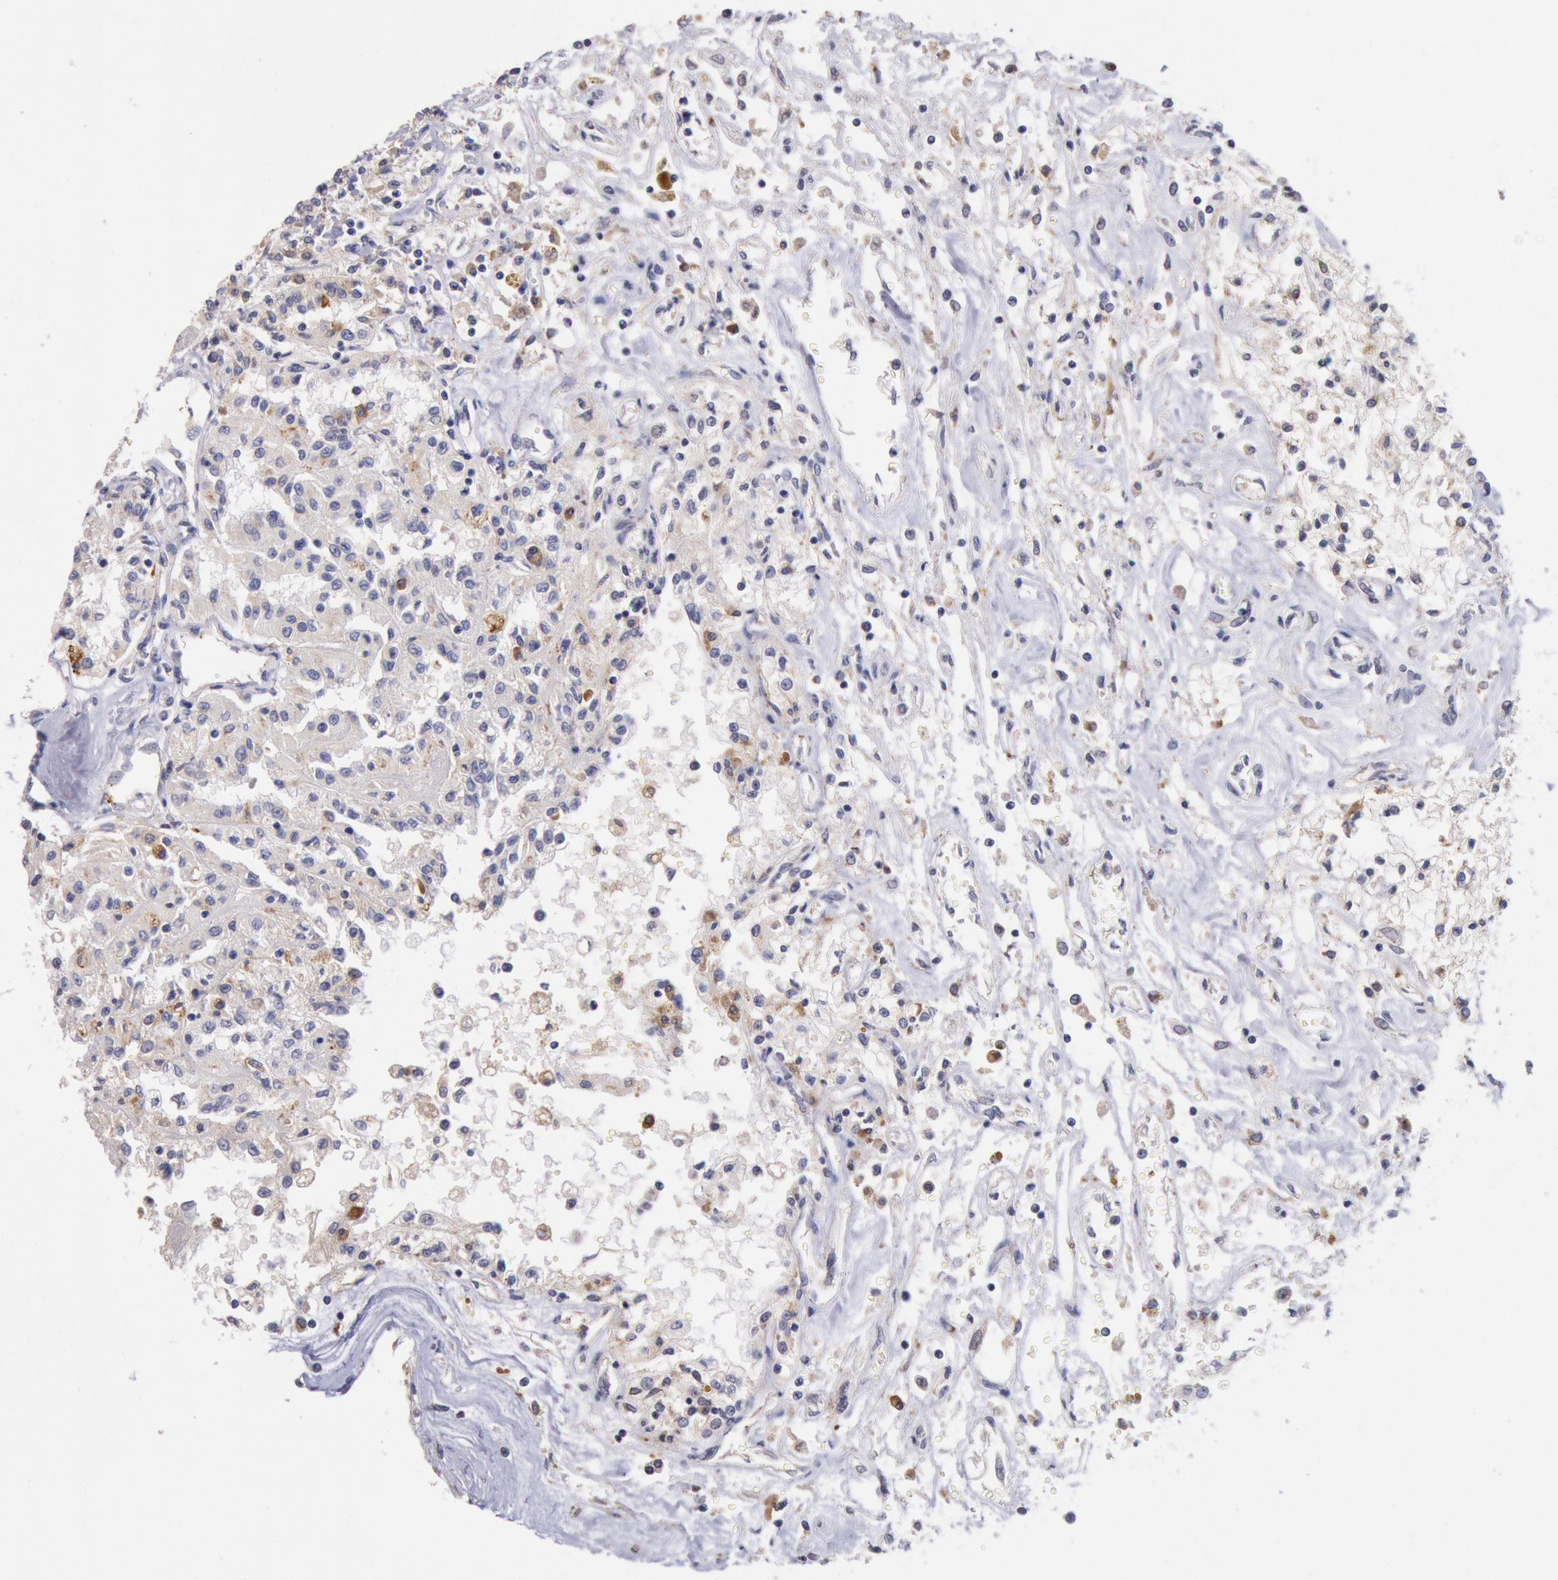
{"staining": {"intensity": "negative", "quantity": "none", "location": "none"}, "tissue": "renal cancer", "cell_type": "Tumor cells", "image_type": "cancer", "snomed": [{"axis": "morphology", "description": "Adenocarcinoma, NOS"}, {"axis": "topography", "description": "Kidney"}], "caption": "Human renal cancer stained for a protein using IHC exhibits no expression in tumor cells.", "gene": "GAL3ST1", "patient": {"sex": "male", "age": 78}}